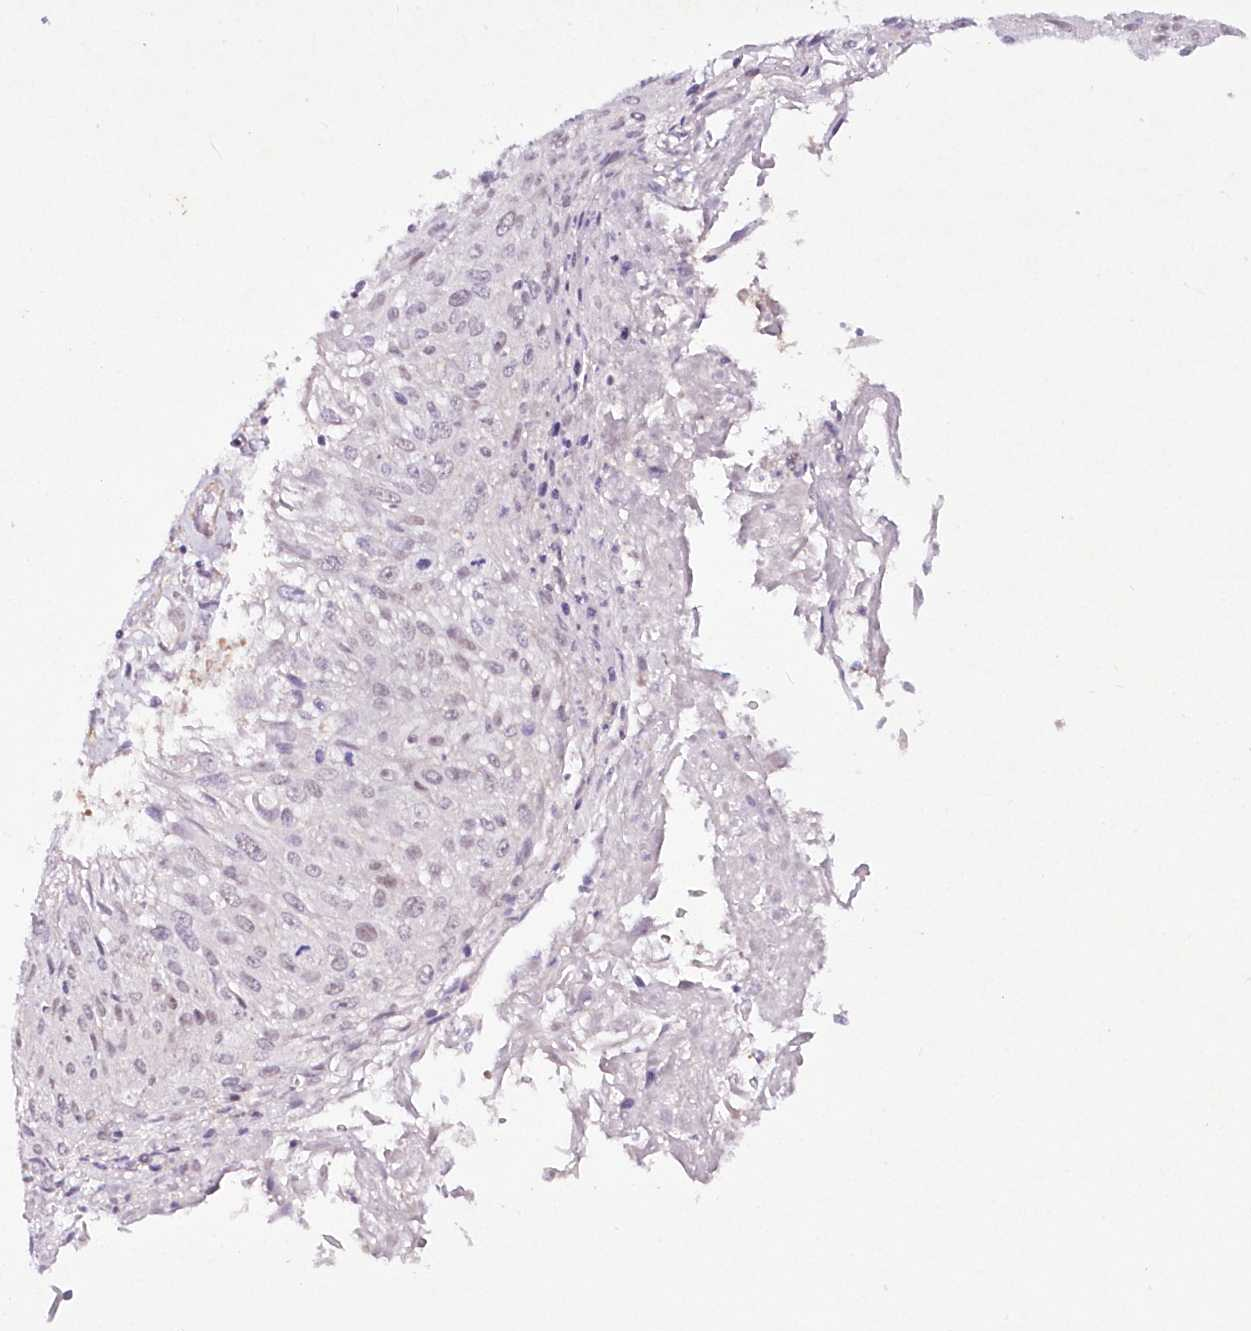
{"staining": {"intensity": "weak", "quantity": "<25%", "location": "nuclear"}, "tissue": "cervical cancer", "cell_type": "Tumor cells", "image_type": "cancer", "snomed": [{"axis": "morphology", "description": "Squamous cell carcinoma, NOS"}, {"axis": "topography", "description": "Cervix"}], "caption": "Cervical cancer stained for a protein using IHC demonstrates no expression tumor cells.", "gene": "IPMK", "patient": {"sex": "female", "age": 51}}